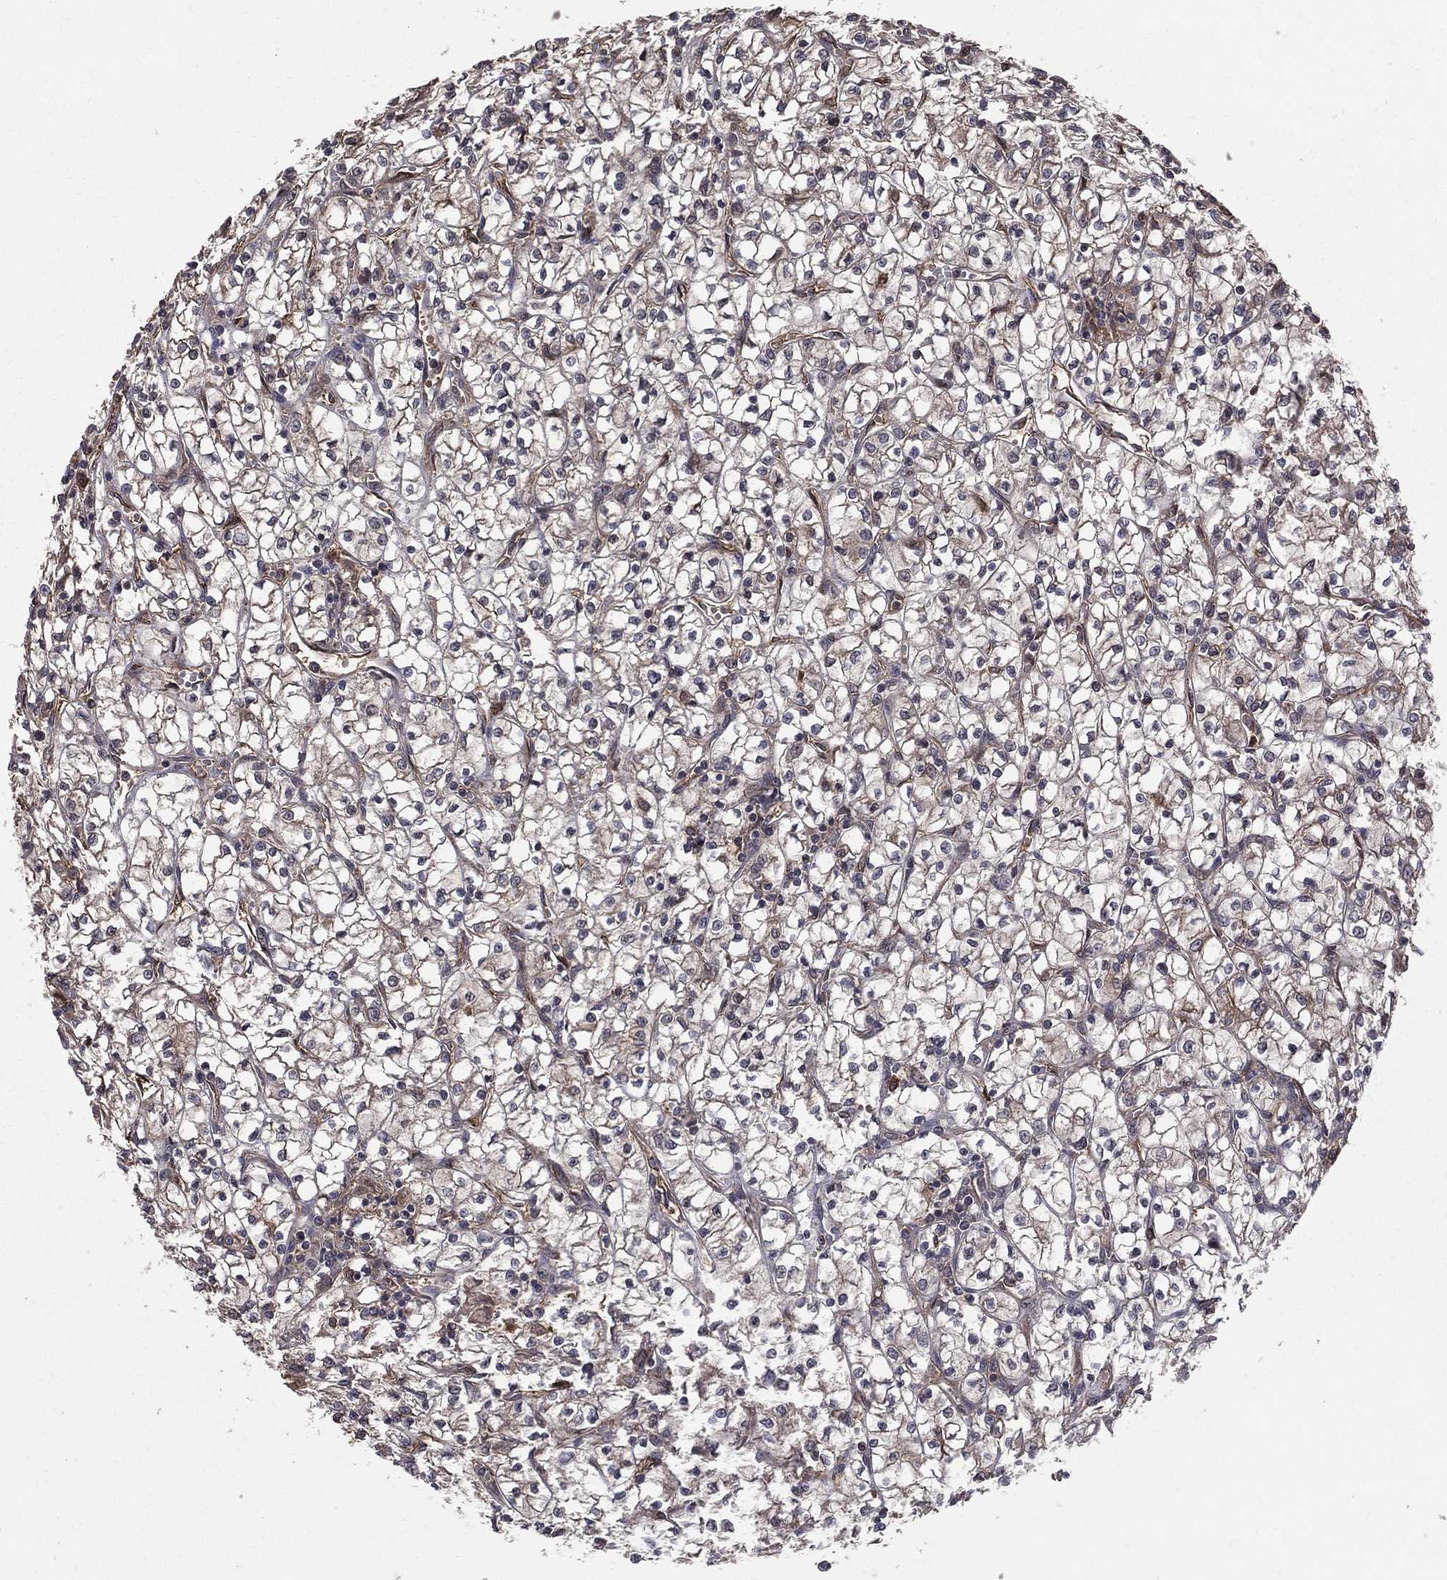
{"staining": {"intensity": "weak", "quantity": "25%-75%", "location": "cytoplasmic/membranous"}, "tissue": "renal cancer", "cell_type": "Tumor cells", "image_type": "cancer", "snomed": [{"axis": "morphology", "description": "Adenocarcinoma, NOS"}, {"axis": "topography", "description": "Kidney"}], "caption": "Adenocarcinoma (renal) stained with a brown dye displays weak cytoplasmic/membranous positive staining in approximately 25%-75% of tumor cells.", "gene": "DPYSL2", "patient": {"sex": "female", "age": 64}}